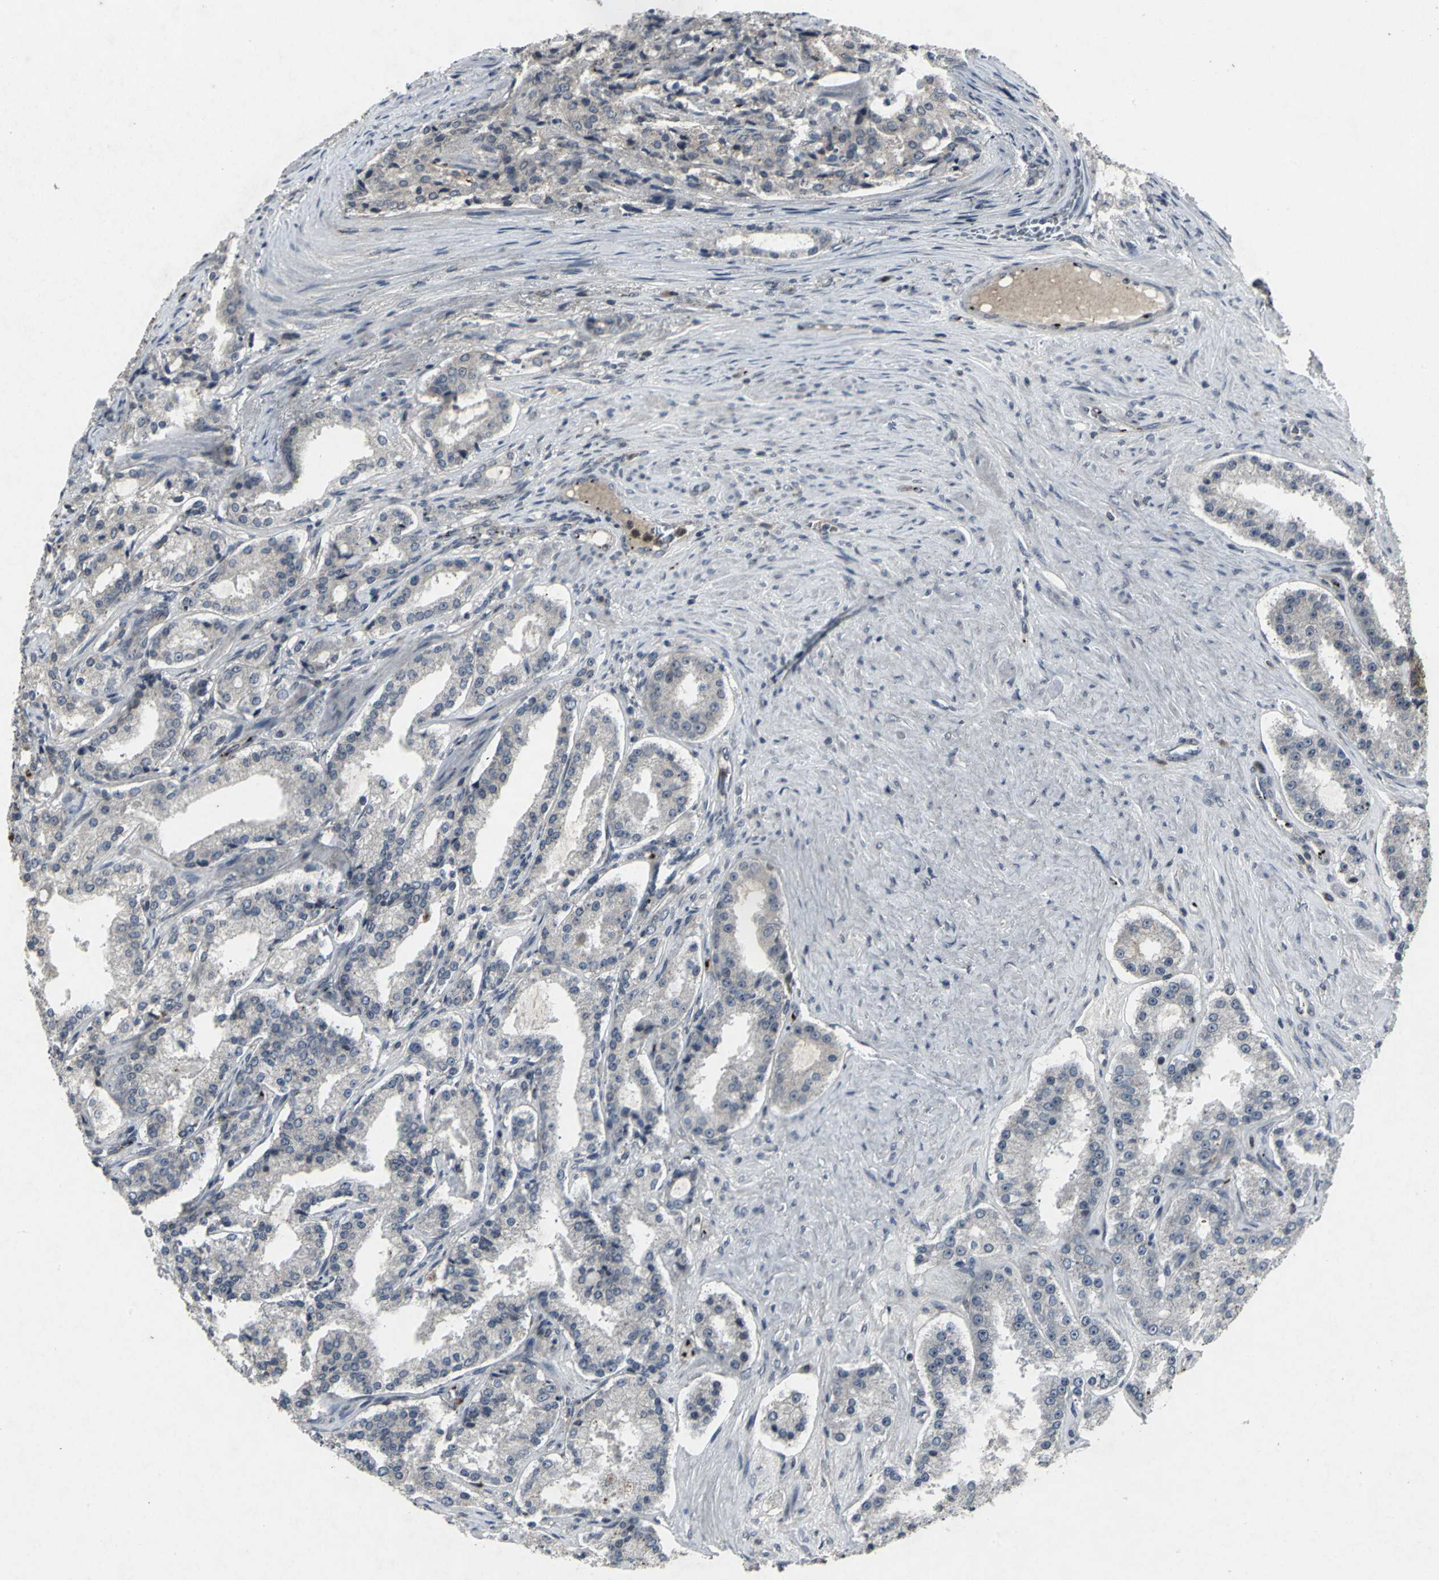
{"staining": {"intensity": "negative", "quantity": "none", "location": "none"}, "tissue": "prostate cancer", "cell_type": "Tumor cells", "image_type": "cancer", "snomed": [{"axis": "morphology", "description": "Adenocarcinoma, Medium grade"}, {"axis": "topography", "description": "Prostate"}], "caption": "Image shows no significant protein positivity in tumor cells of medium-grade adenocarcinoma (prostate).", "gene": "BMP4", "patient": {"sex": "male", "age": 72}}